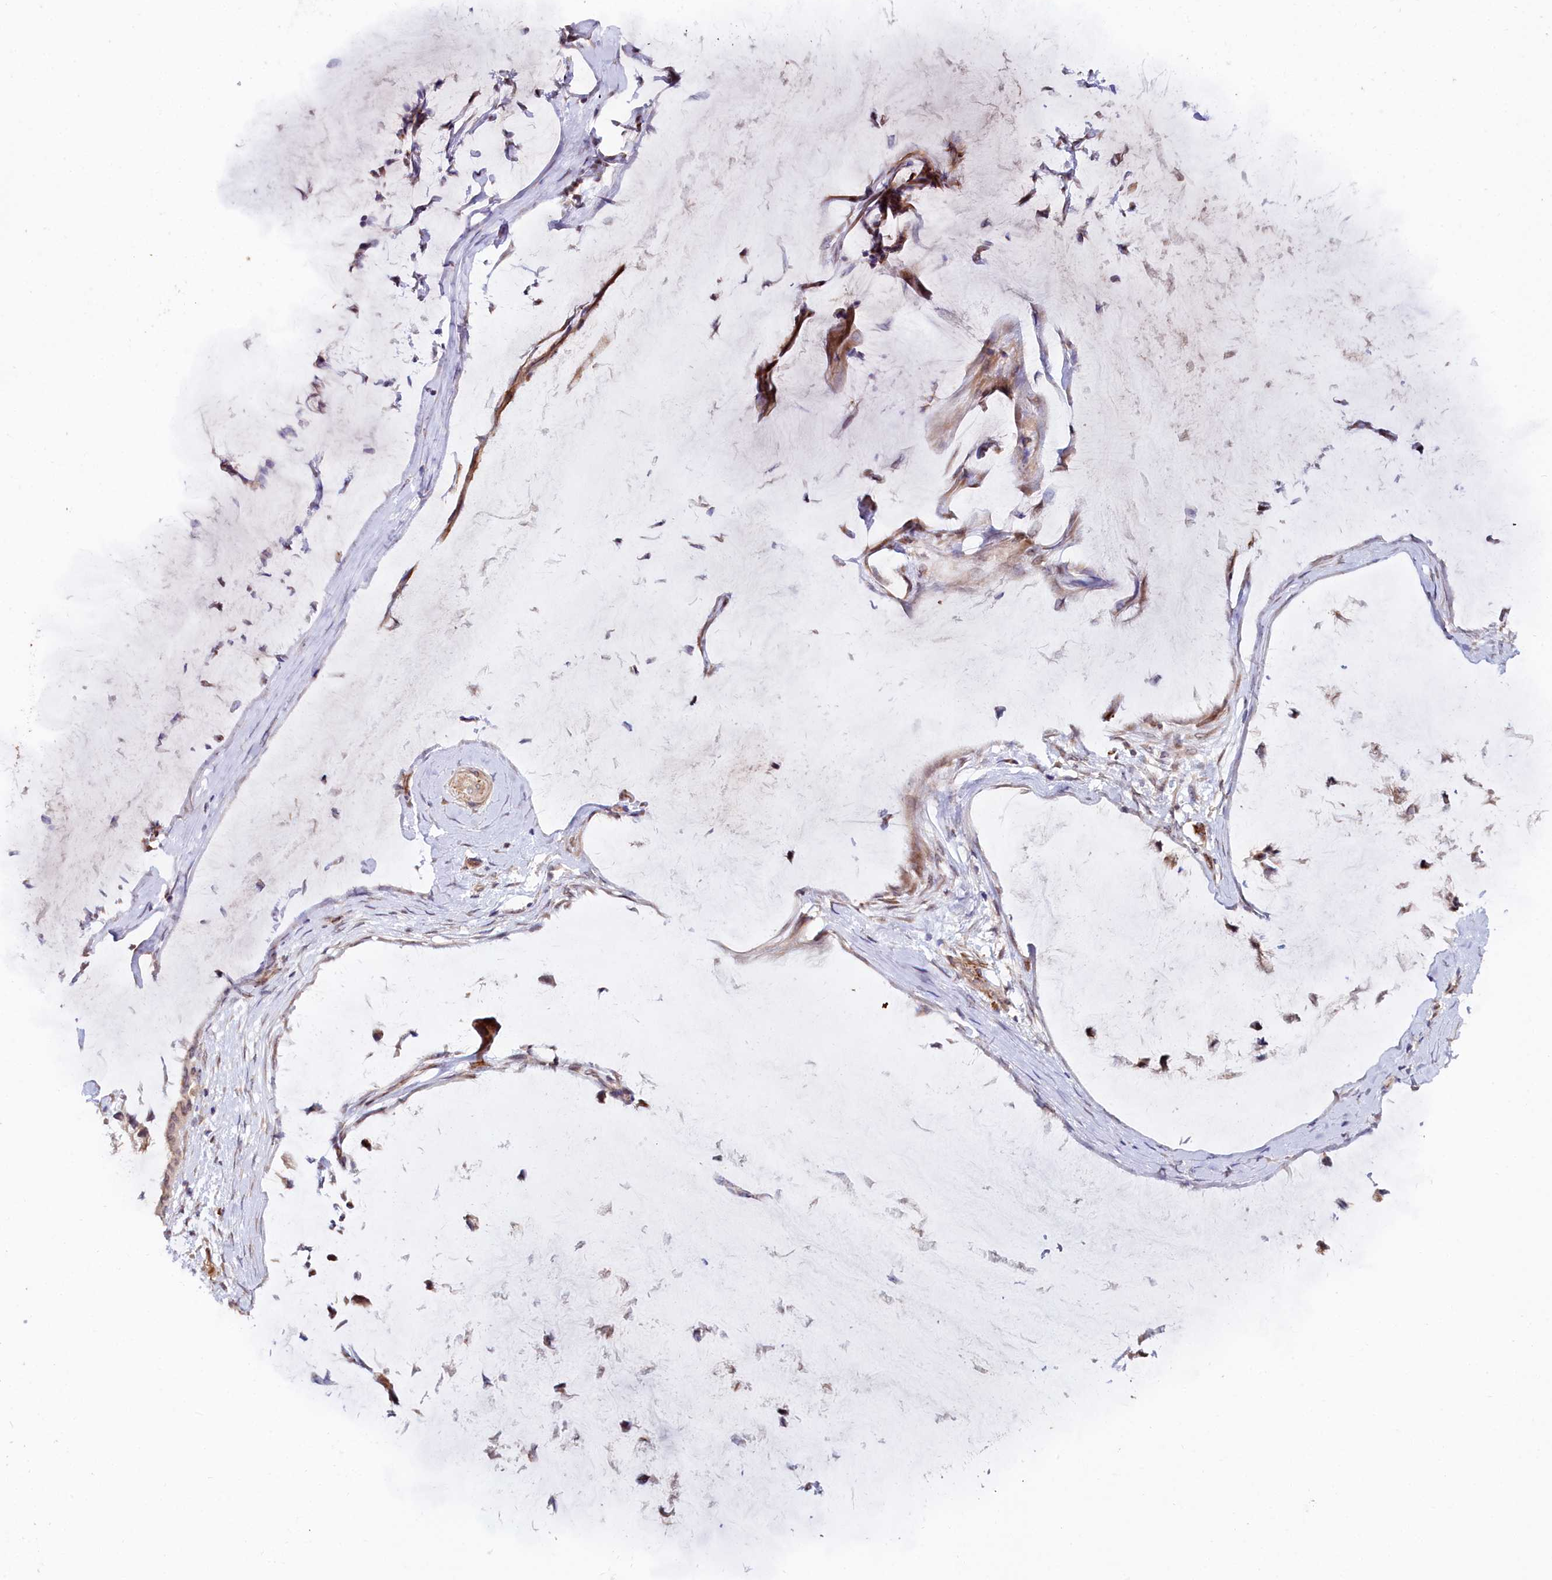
{"staining": {"intensity": "moderate", "quantity": ">75%", "location": "cytoplasmic/membranous"}, "tissue": "ovarian cancer", "cell_type": "Tumor cells", "image_type": "cancer", "snomed": [{"axis": "morphology", "description": "Cystadenocarcinoma, mucinous, NOS"}, {"axis": "topography", "description": "Ovary"}], "caption": "Human ovarian cancer stained with a protein marker demonstrates moderate staining in tumor cells.", "gene": "C4orf19", "patient": {"sex": "female", "age": 39}}